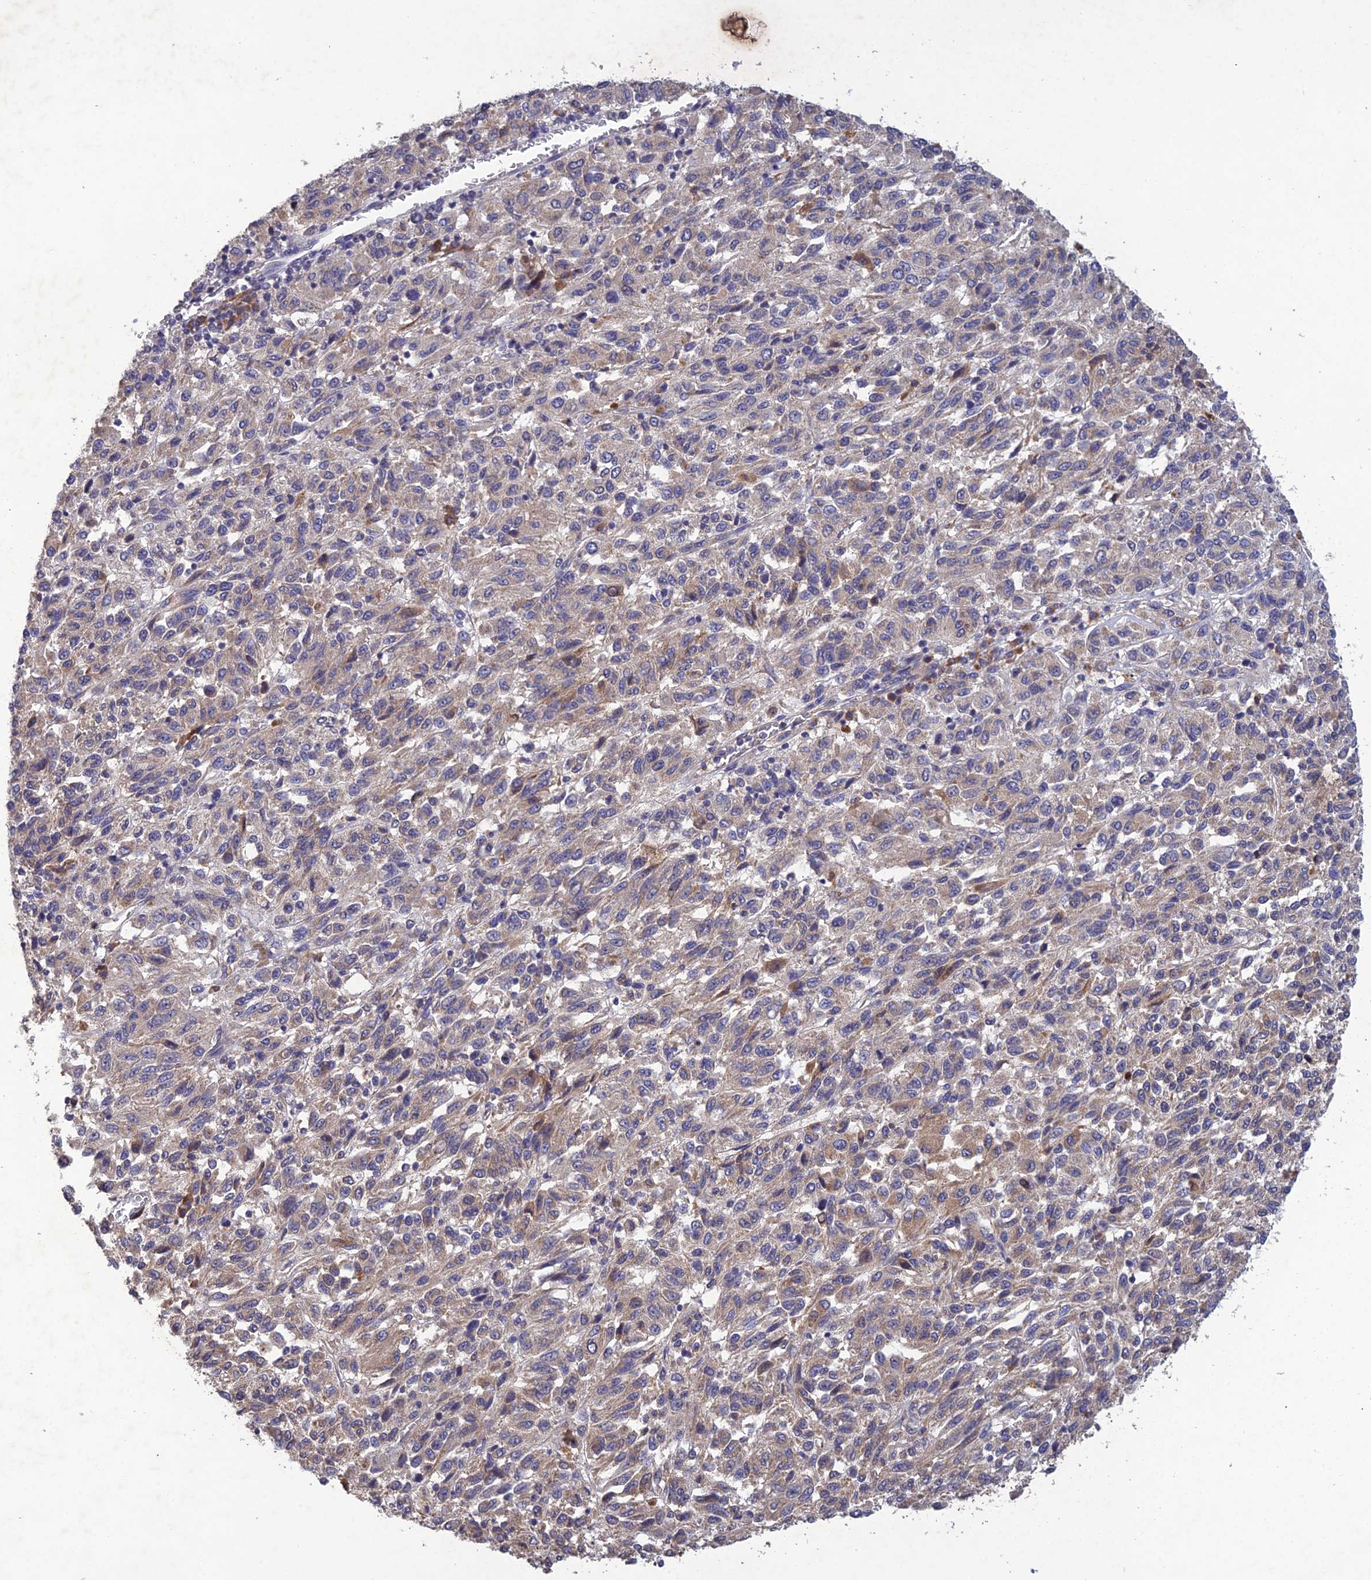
{"staining": {"intensity": "weak", "quantity": "<25%", "location": "cytoplasmic/membranous"}, "tissue": "melanoma", "cell_type": "Tumor cells", "image_type": "cancer", "snomed": [{"axis": "morphology", "description": "Malignant melanoma, Metastatic site"}, {"axis": "topography", "description": "Lung"}], "caption": "There is no significant staining in tumor cells of malignant melanoma (metastatic site). (Stains: DAB (3,3'-diaminobenzidine) immunohistochemistry (IHC) with hematoxylin counter stain, Microscopy: brightfield microscopy at high magnification).", "gene": "SLC39A13", "patient": {"sex": "male", "age": 64}}